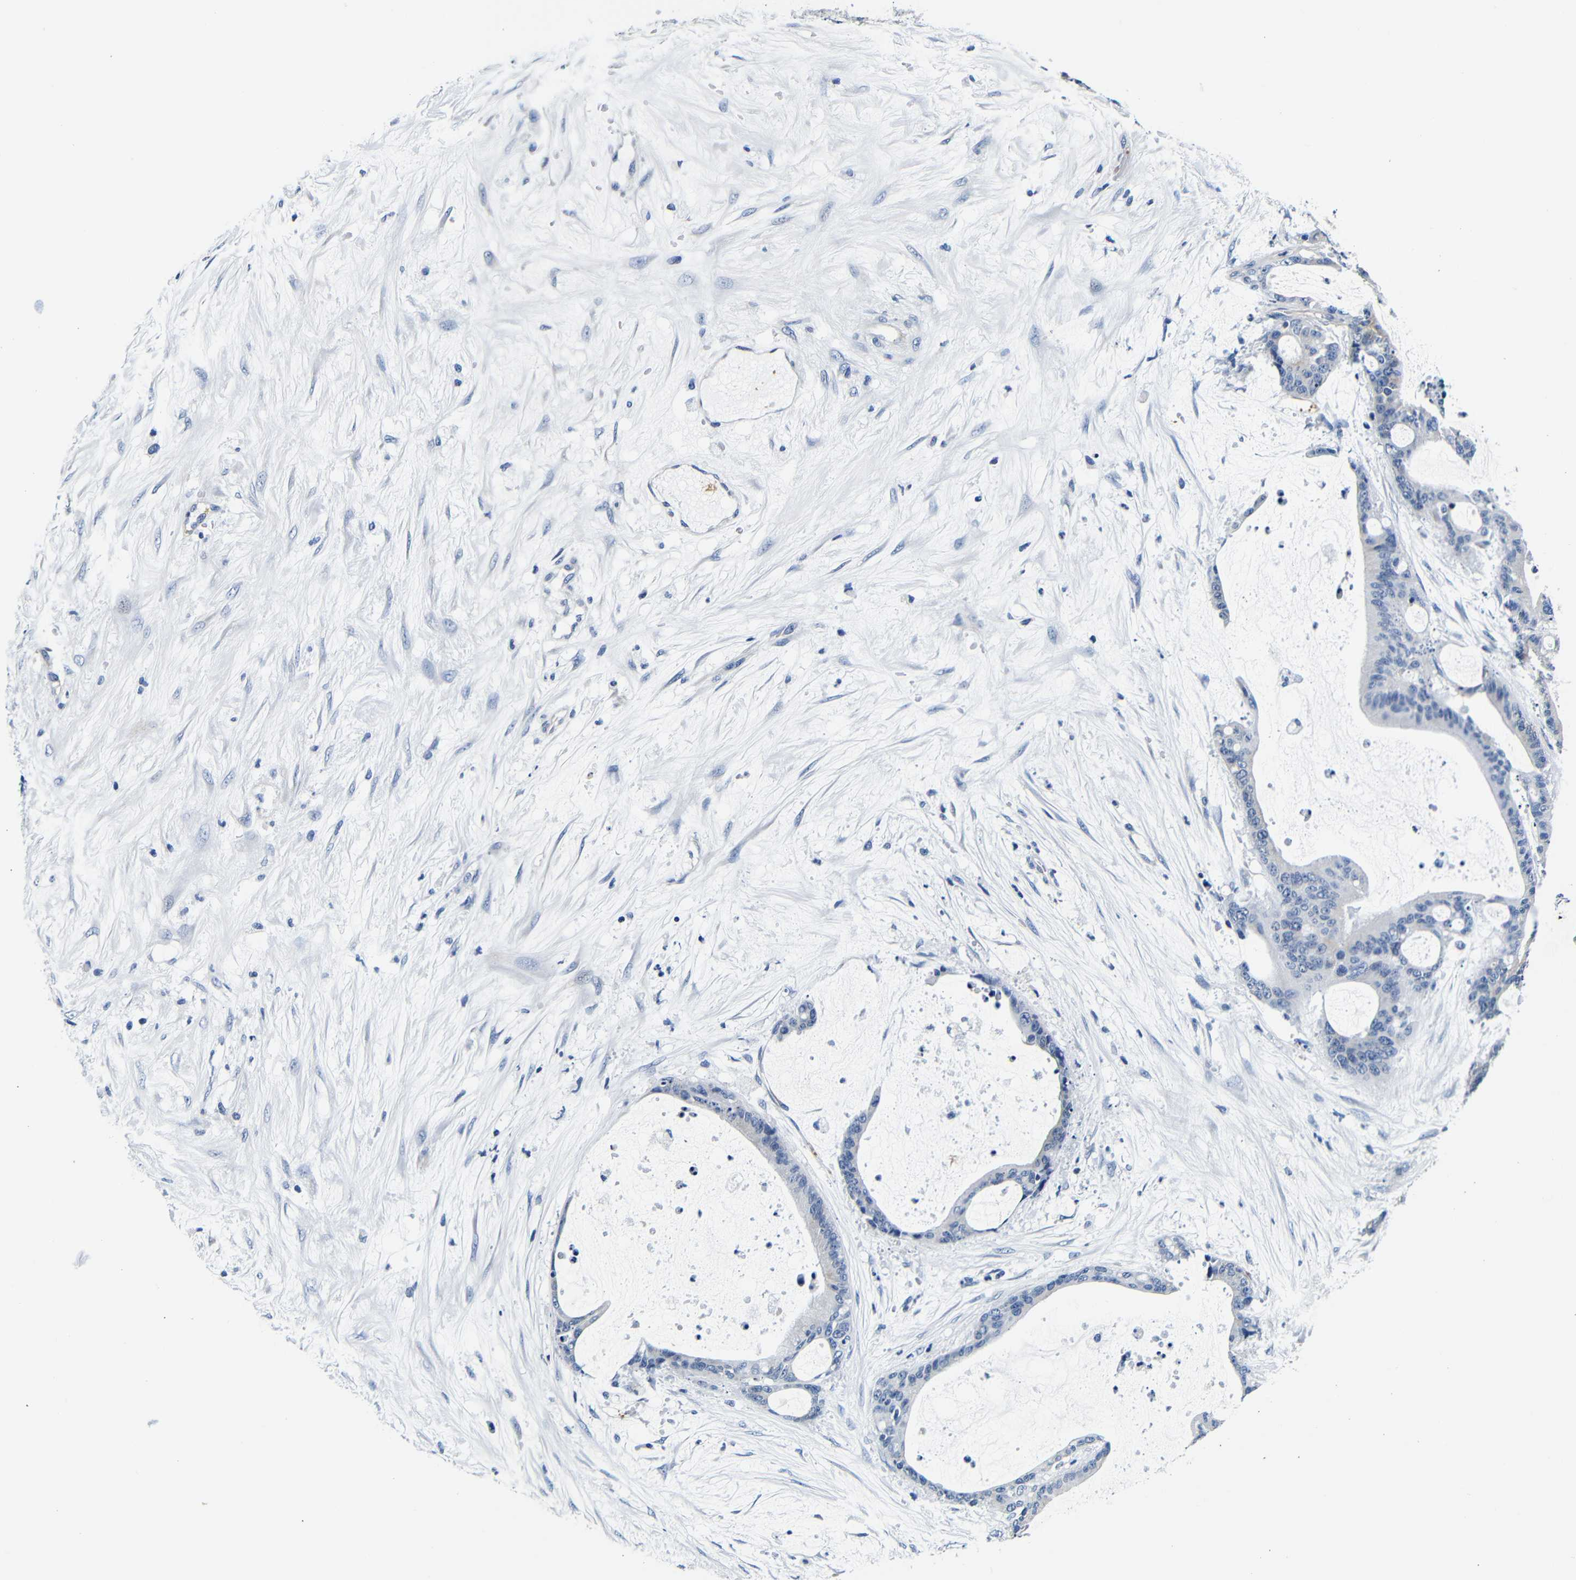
{"staining": {"intensity": "negative", "quantity": "none", "location": "none"}, "tissue": "liver cancer", "cell_type": "Tumor cells", "image_type": "cancer", "snomed": [{"axis": "morphology", "description": "Cholangiocarcinoma"}, {"axis": "topography", "description": "Liver"}], "caption": "Tumor cells show no significant positivity in liver cancer (cholangiocarcinoma).", "gene": "GP1BA", "patient": {"sex": "female", "age": 73}}